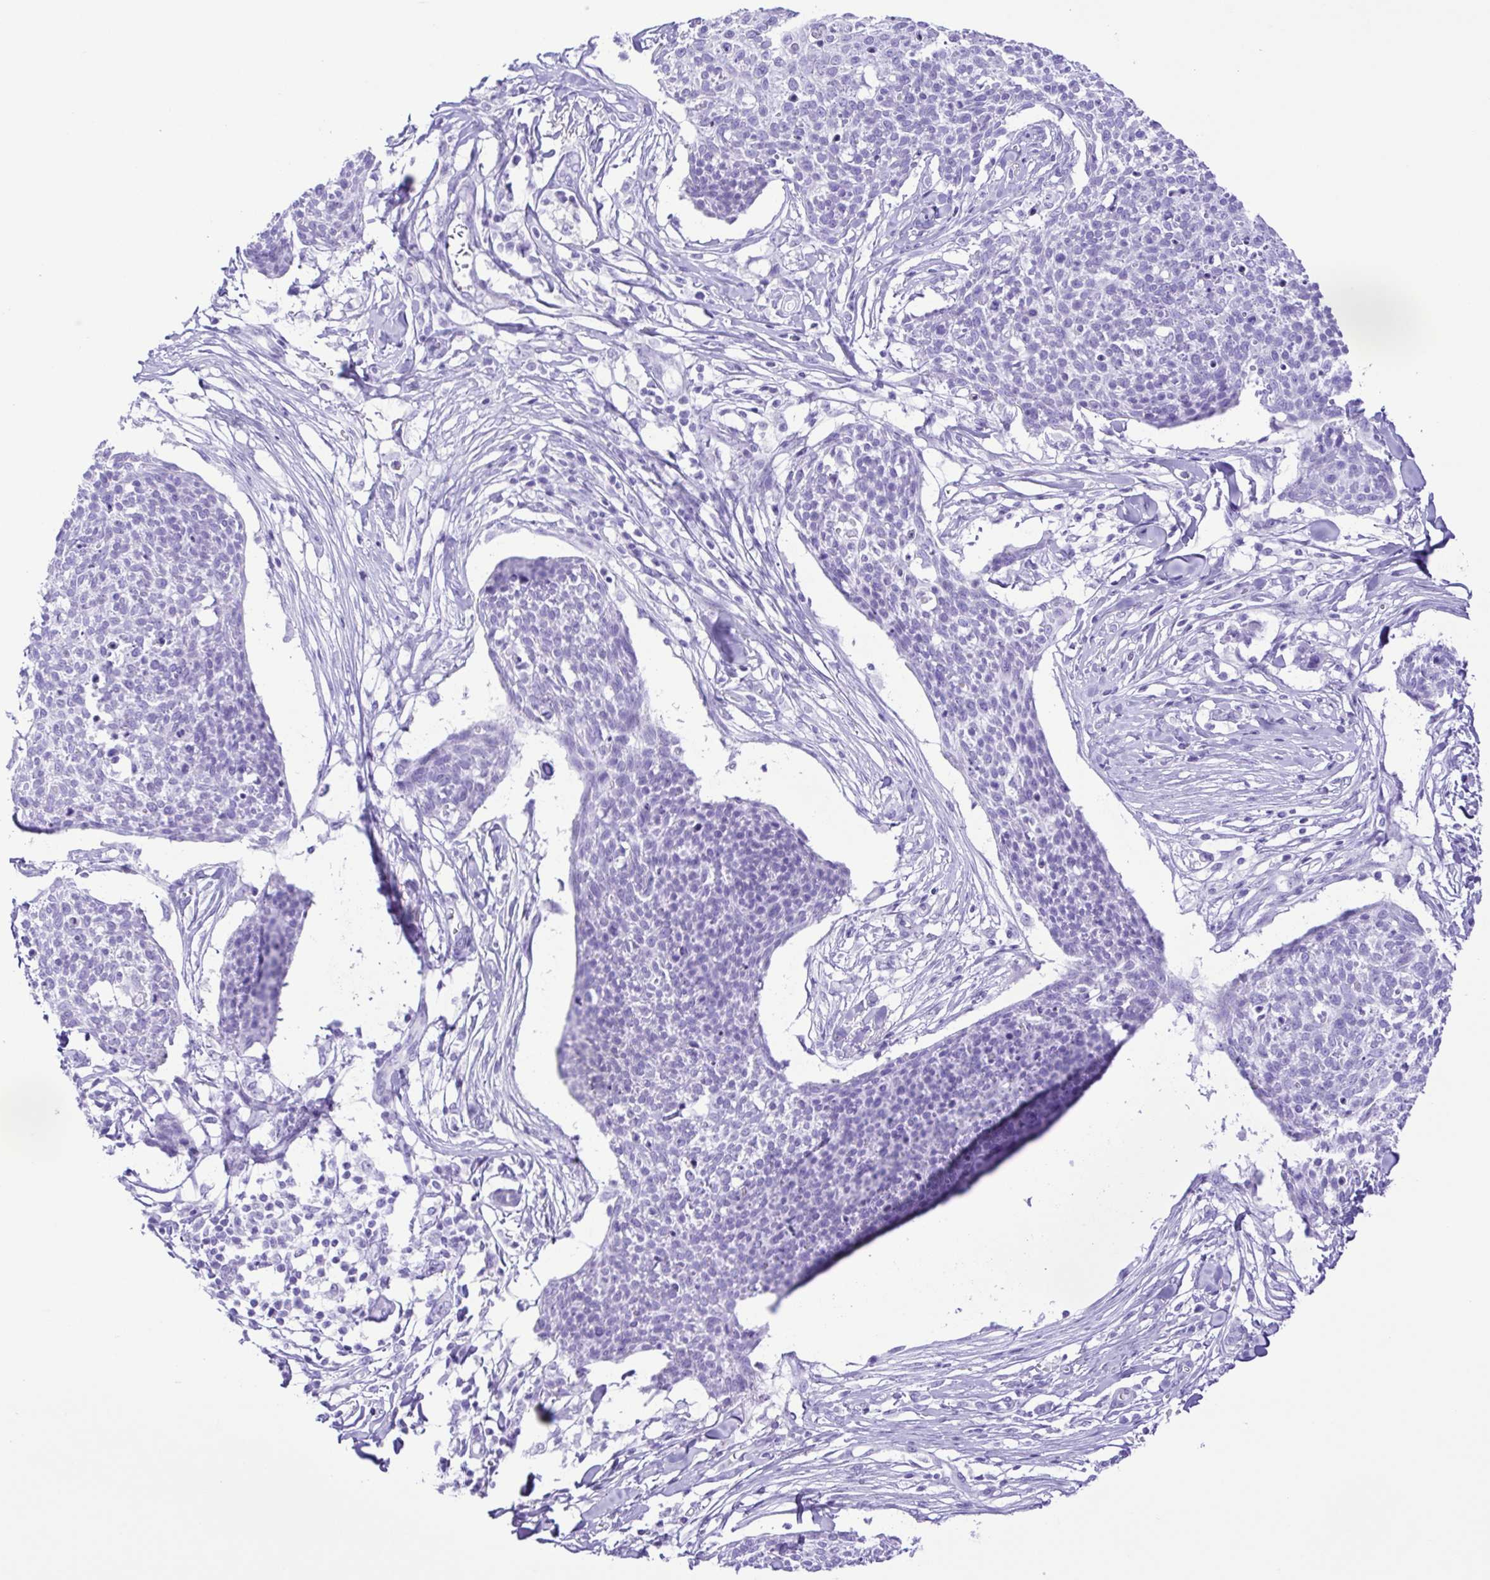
{"staining": {"intensity": "negative", "quantity": "none", "location": "none"}, "tissue": "skin cancer", "cell_type": "Tumor cells", "image_type": "cancer", "snomed": [{"axis": "morphology", "description": "Squamous cell carcinoma, NOS"}, {"axis": "topography", "description": "Skin"}, {"axis": "topography", "description": "Vulva"}], "caption": "The immunohistochemistry (IHC) image has no significant staining in tumor cells of skin cancer tissue.", "gene": "ERP27", "patient": {"sex": "female", "age": 75}}